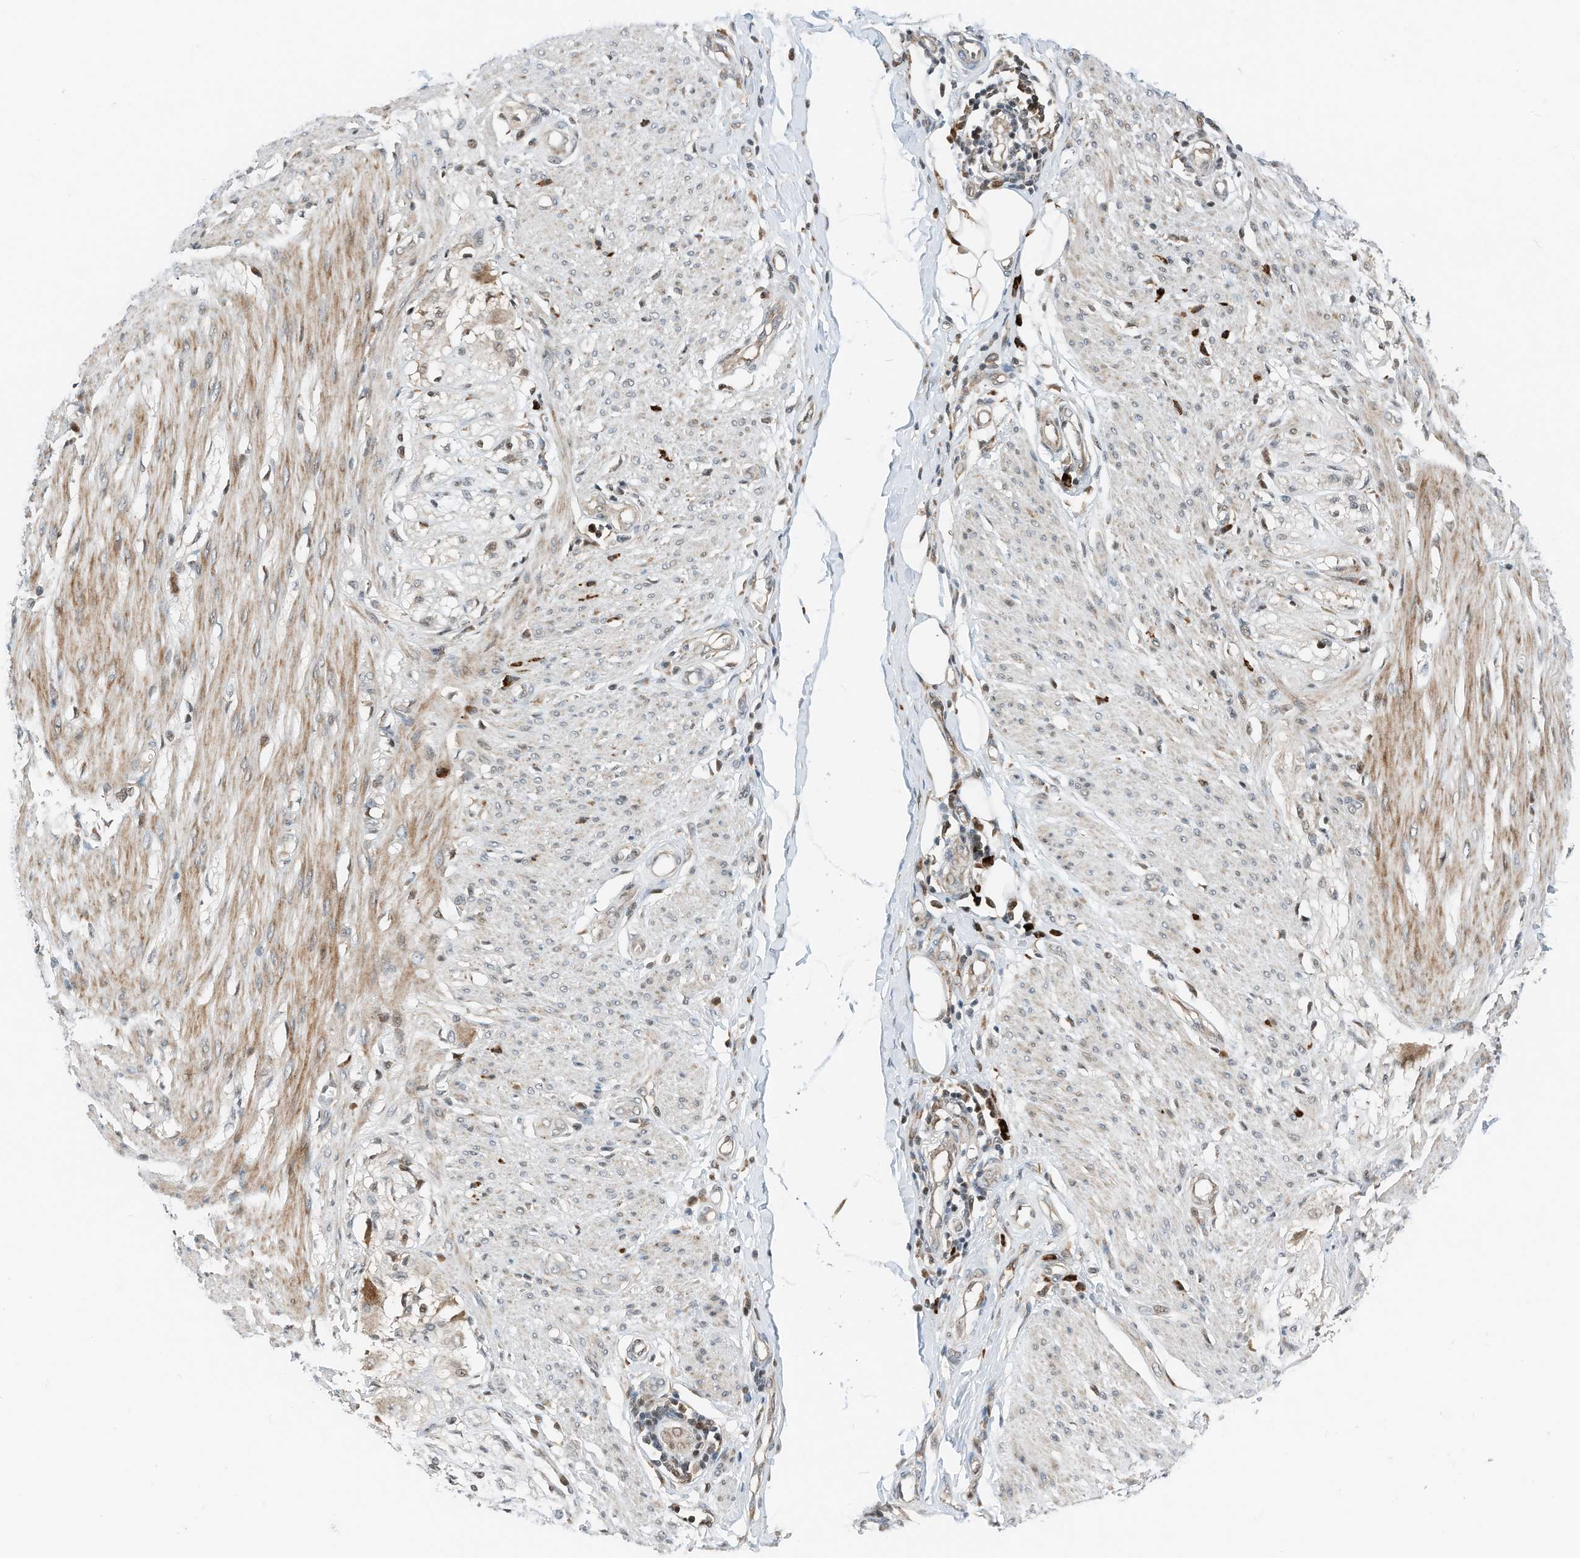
{"staining": {"intensity": "moderate", "quantity": ">75%", "location": "cytoplasmic/membranous"}, "tissue": "smooth muscle", "cell_type": "Smooth muscle cells", "image_type": "normal", "snomed": [{"axis": "morphology", "description": "Normal tissue, NOS"}, {"axis": "morphology", "description": "Adenocarcinoma, NOS"}, {"axis": "topography", "description": "Colon"}, {"axis": "topography", "description": "Peripheral nerve tissue"}], "caption": "Normal smooth muscle shows moderate cytoplasmic/membranous expression in about >75% of smooth muscle cells (DAB IHC with brightfield microscopy, high magnification)..", "gene": "RMND1", "patient": {"sex": "male", "age": 14}}